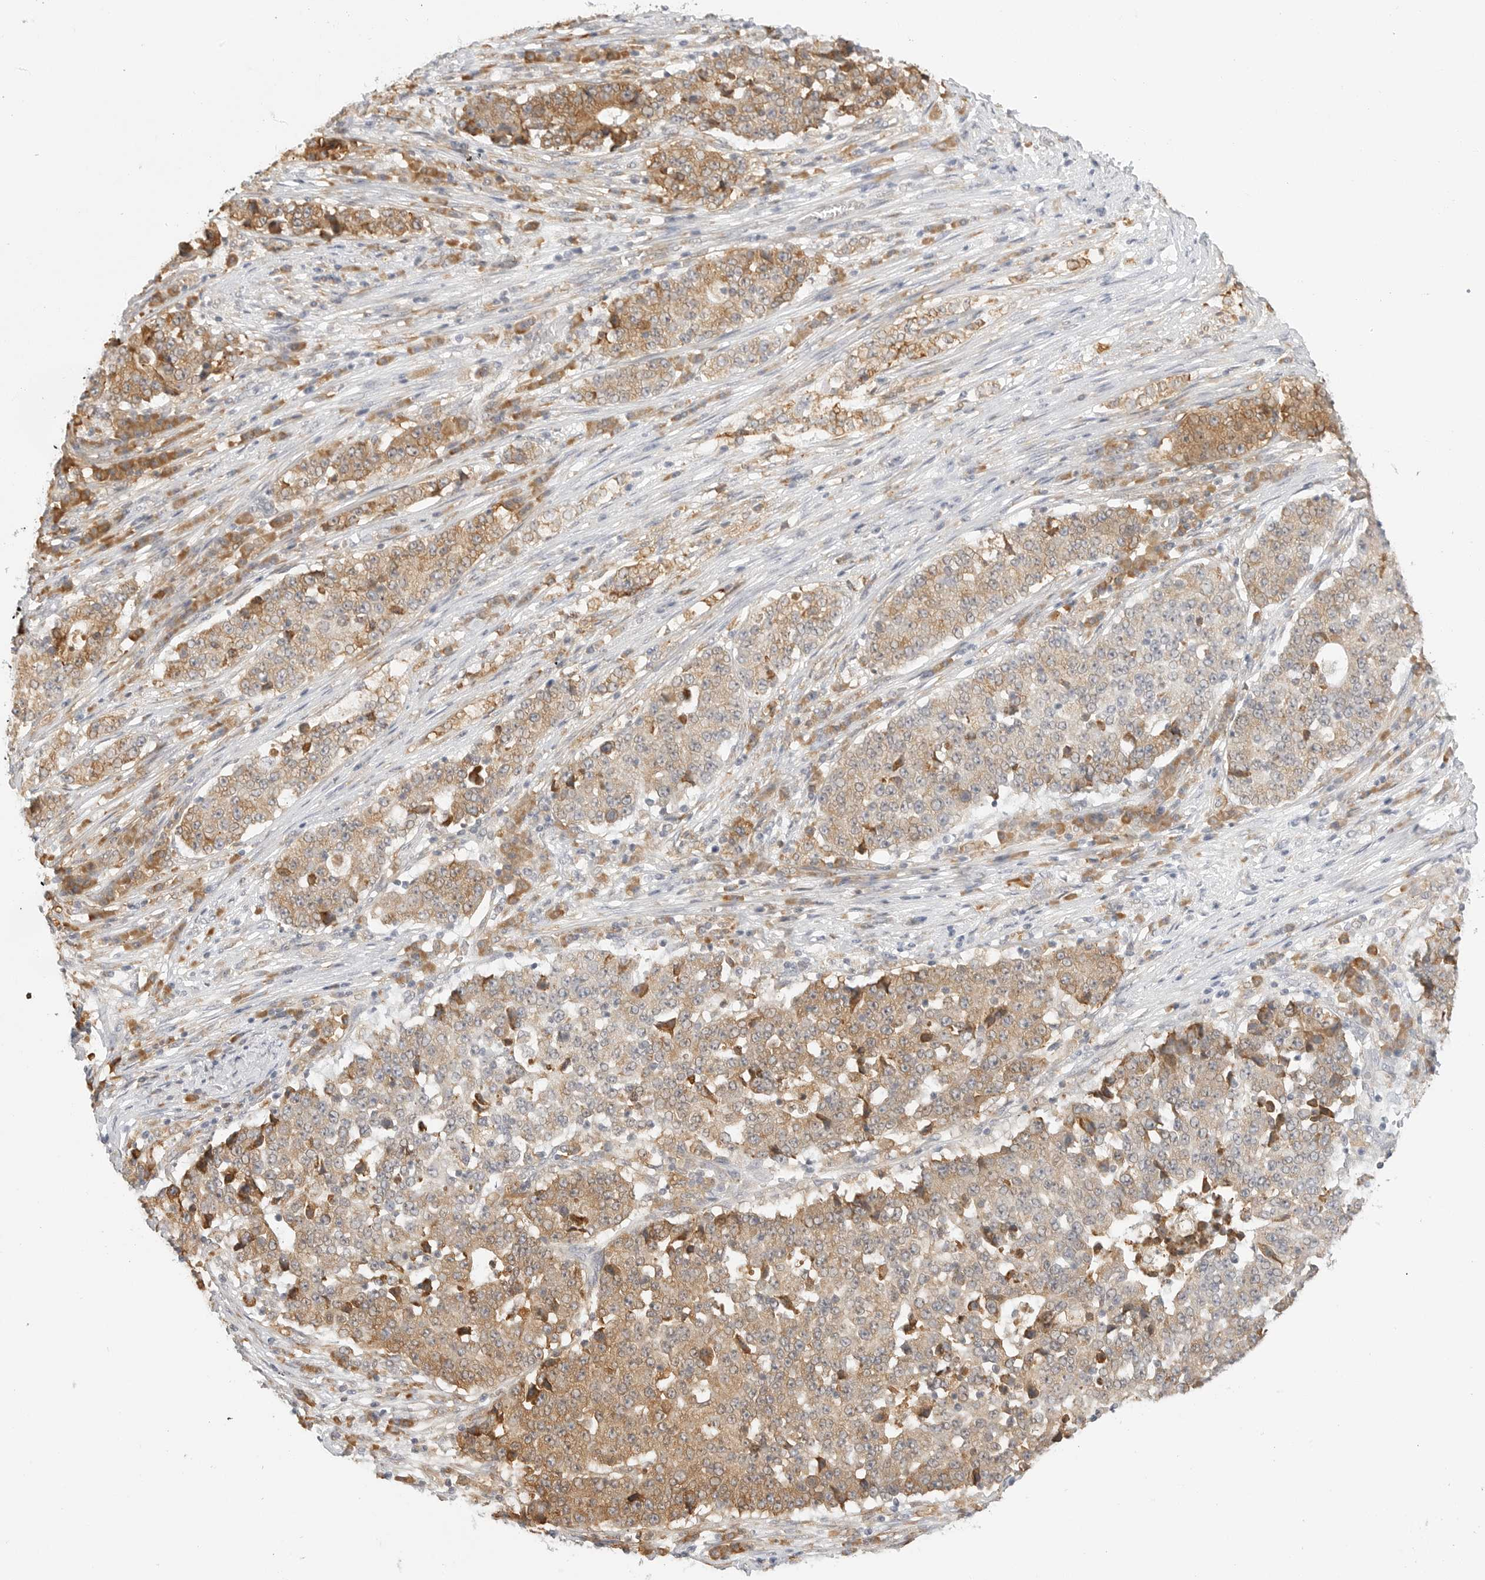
{"staining": {"intensity": "moderate", "quantity": ">75%", "location": "cytoplasmic/membranous"}, "tissue": "stomach cancer", "cell_type": "Tumor cells", "image_type": "cancer", "snomed": [{"axis": "morphology", "description": "Adenocarcinoma, NOS"}, {"axis": "topography", "description": "Stomach"}], "caption": "Immunohistochemical staining of adenocarcinoma (stomach) displays moderate cytoplasmic/membranous protein positivity in approximately >75% of tumor cells.", "gene": "THEM4", "patient": {"sex": "male", "age": 59}}